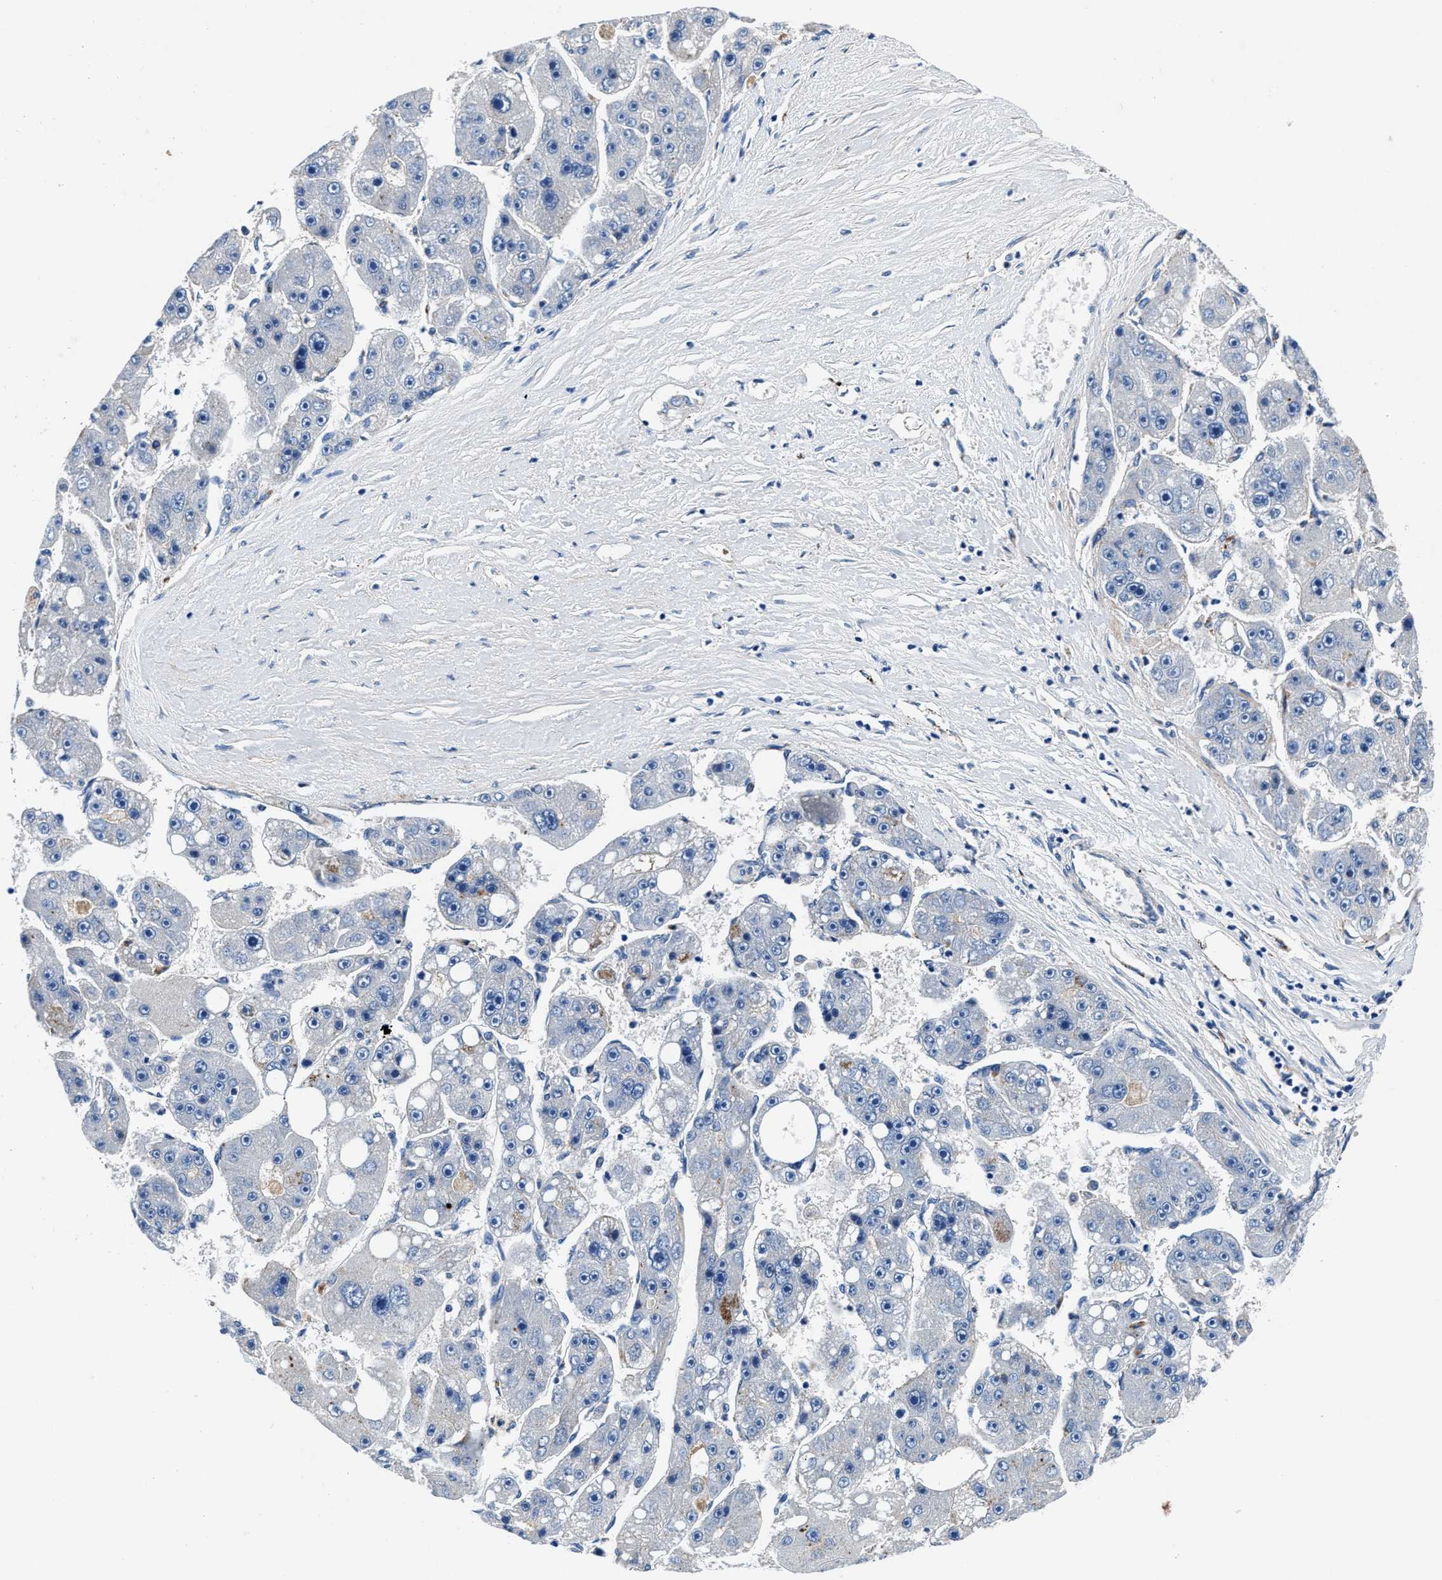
{"staining": {"intensity": "negative", "quantity": "none", "location": "none"}, "tissue": "liver cancer", "cell_type": "Tumor cells", "image_type": "cancer", "snomed": [{"axis": "morphology", "description": "Carcinoma, Hepatocellular, NOS"}, {"axis": "topography", "description": "Liver"}], "caption": "A high-resolution image shows IHC staining of liver cancer, which shows no significant staining in tumor cells.", "gene": "DAG1", "patient": {"sex": "female", "age": 61}}